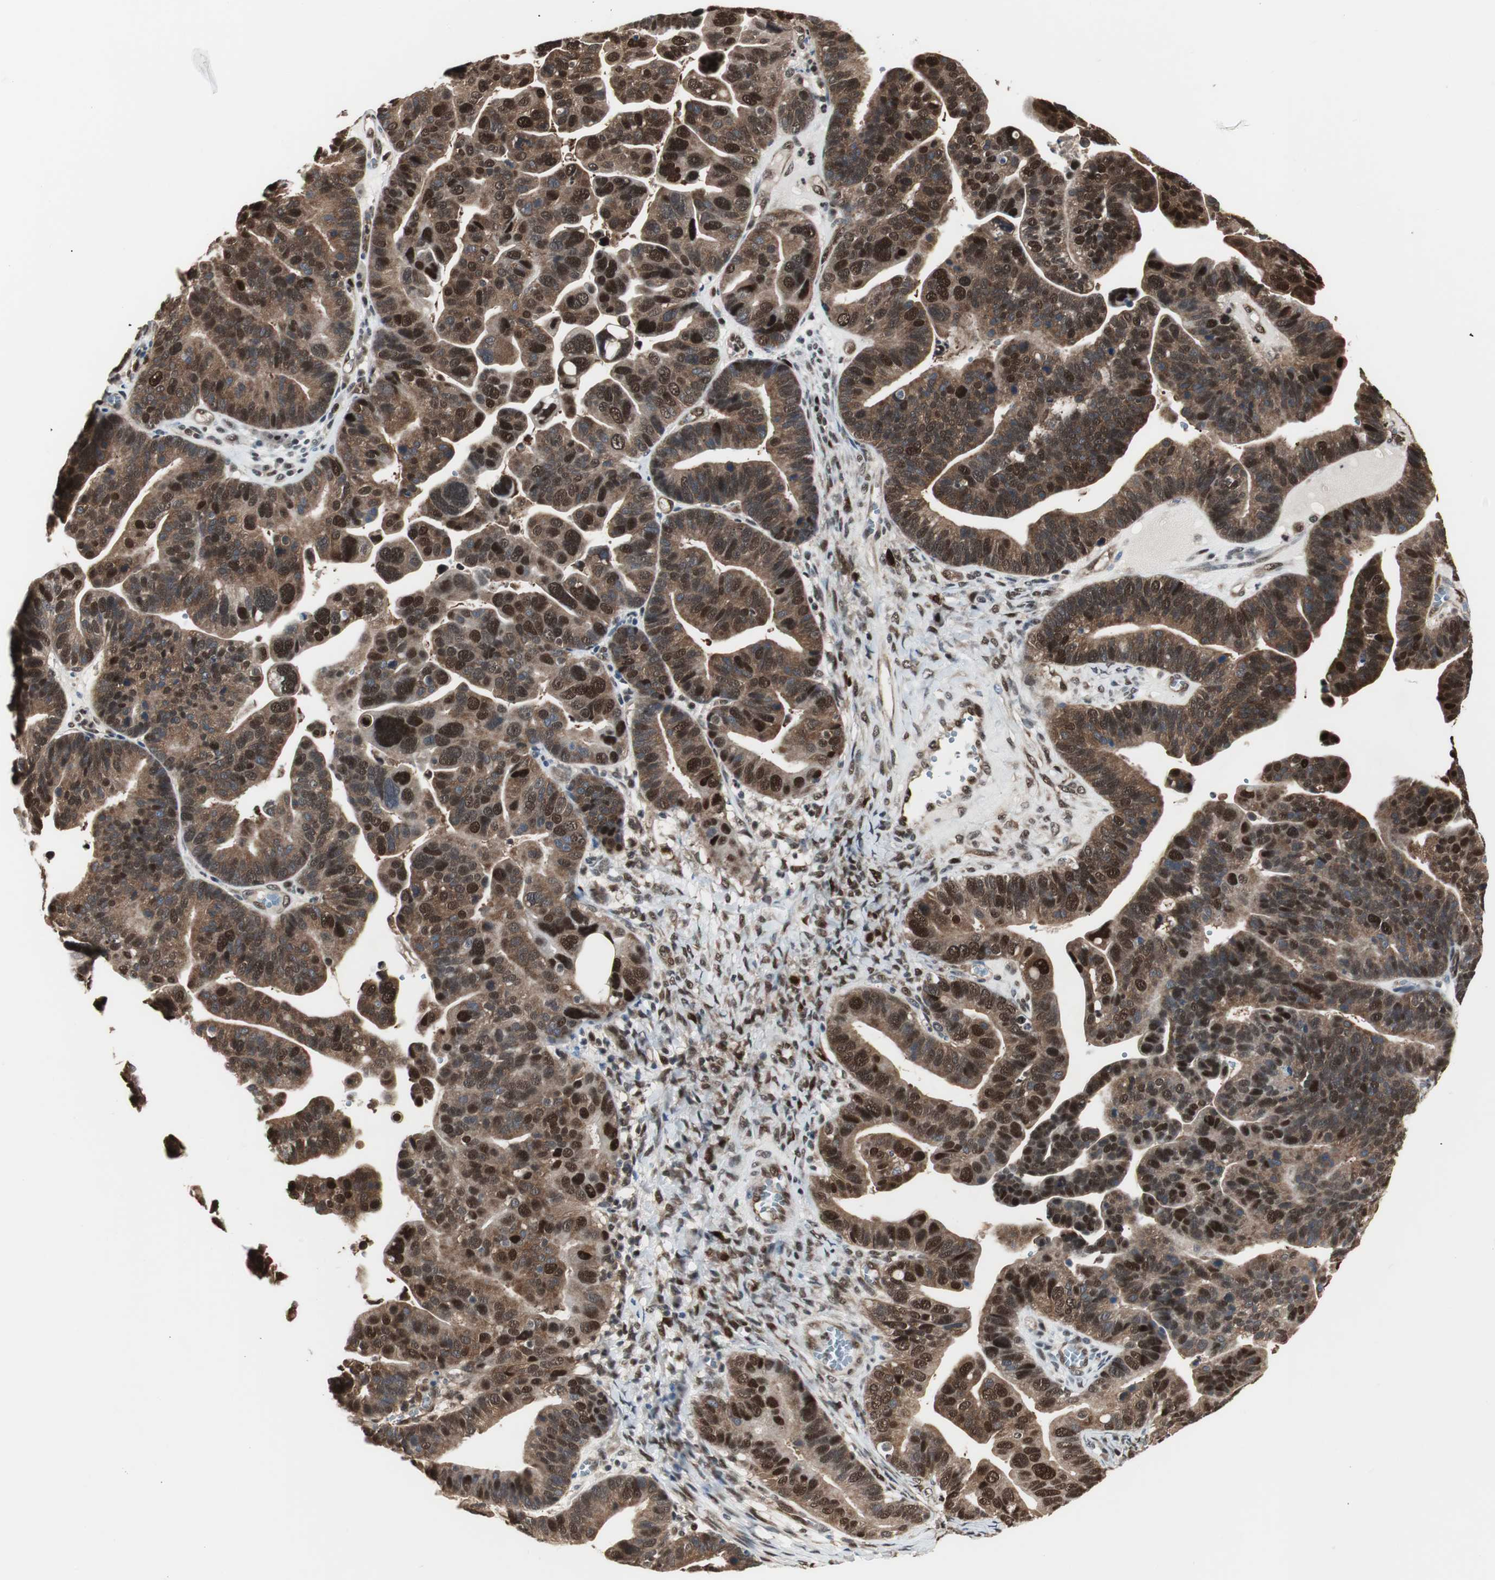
{"staining": {"intensity": "strong", "quantity": ">75%", "location": "cytoplasmic/membranous,nuclear"}, "tissue": "ovarian cancer", "cell_type": "Tumor cells", "image_type": "cancer", "snomed": [{"axis": "morphology", "description": "Cystadenocarcinoma, serous, NOS"}, {"axis": "topography", "description": "Ovary"}], "caption": "Ovarian serous cystadenocarcinoma was stained to show a protein in brown. There is high levels of strong cytoplasmic/membranous and nuclear staining in approximately >75% of tumor cells.", "gene": "ACLY", "patient": {"sex": "female", "age": 56}}